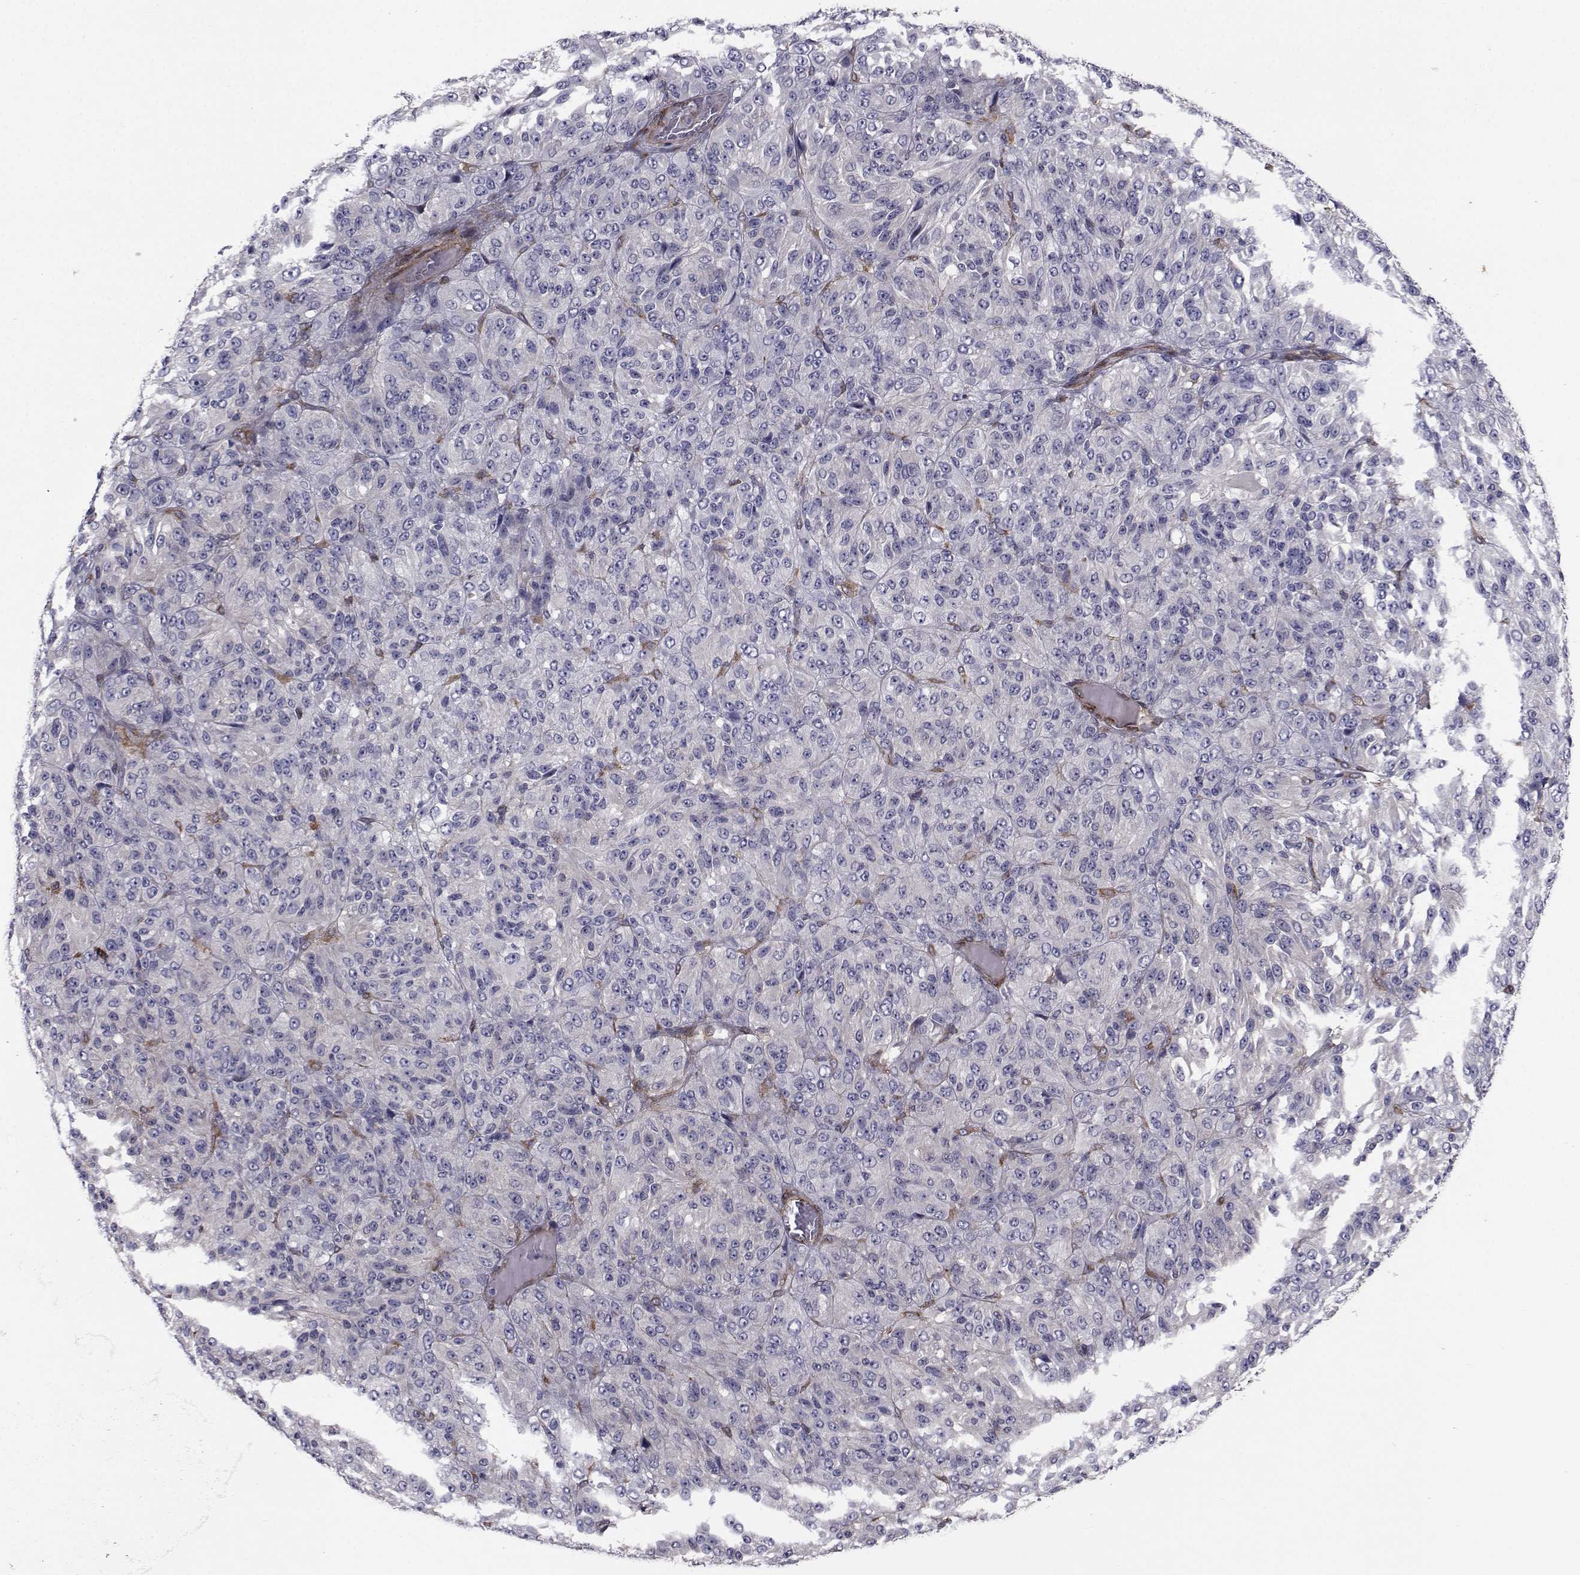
{"staining": {"intensity": "negative", "quantity": "none", "location": "none"}, "tissue": "melanoma", "cell_type": "Tumor cells", "image_type": "cancer", "snomed": [{"axis": "morphology", "description": "Malignant melanoma, Metastatic site"}, {"axis": "topography", "description": "Brain"}], "caption": "The photomicrograph demonstrates no staining of tumor cells in melanoma.", "gene": "TRIP10", "patient": {"sex": "female", "age": 56}}